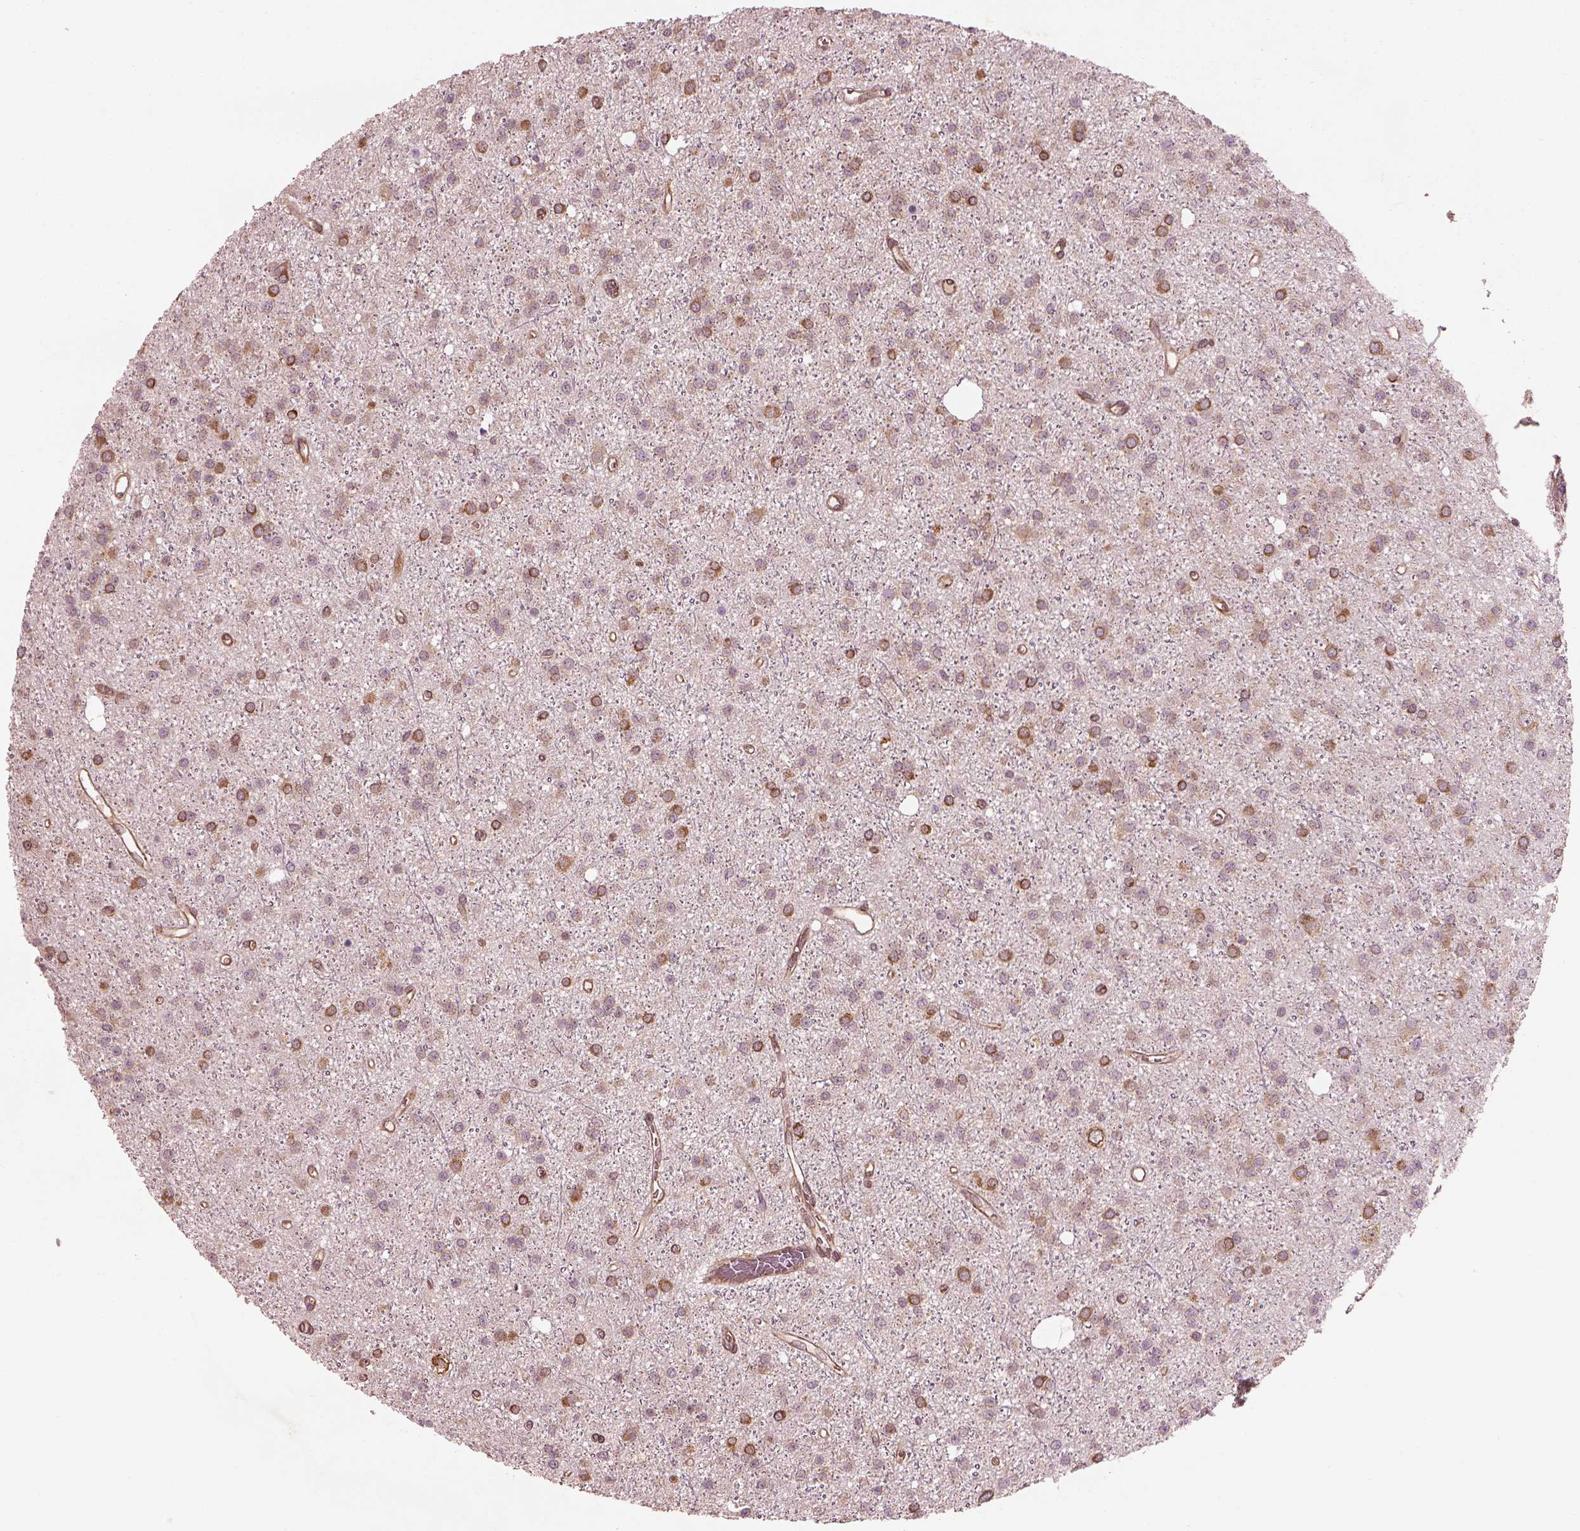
{"staining": {"intensity": "moderate", "quantity": "25%-75%", "location": "cytoplasmic/membranous"}, "tissue": "glioma", "cell_type": "Tumor cells", "image_type": "cancer", "snomed": [{"axis": "morphology", "description": "Glioma, malignant, Low grade"}, {"axis": "topography", "description": "Brain"}], "caption": "A brown stain highlights moderate cytoplasmic/membranous expression of a protein in malignant glioma (low-grade) tumor cells. The protein is stained brown, and the nuclei are stained in blue (DAB IHC with brightfield microscopy, high magnification).", "gene": "LSM14A", "patient": {"sex": "male", "age": 27}}